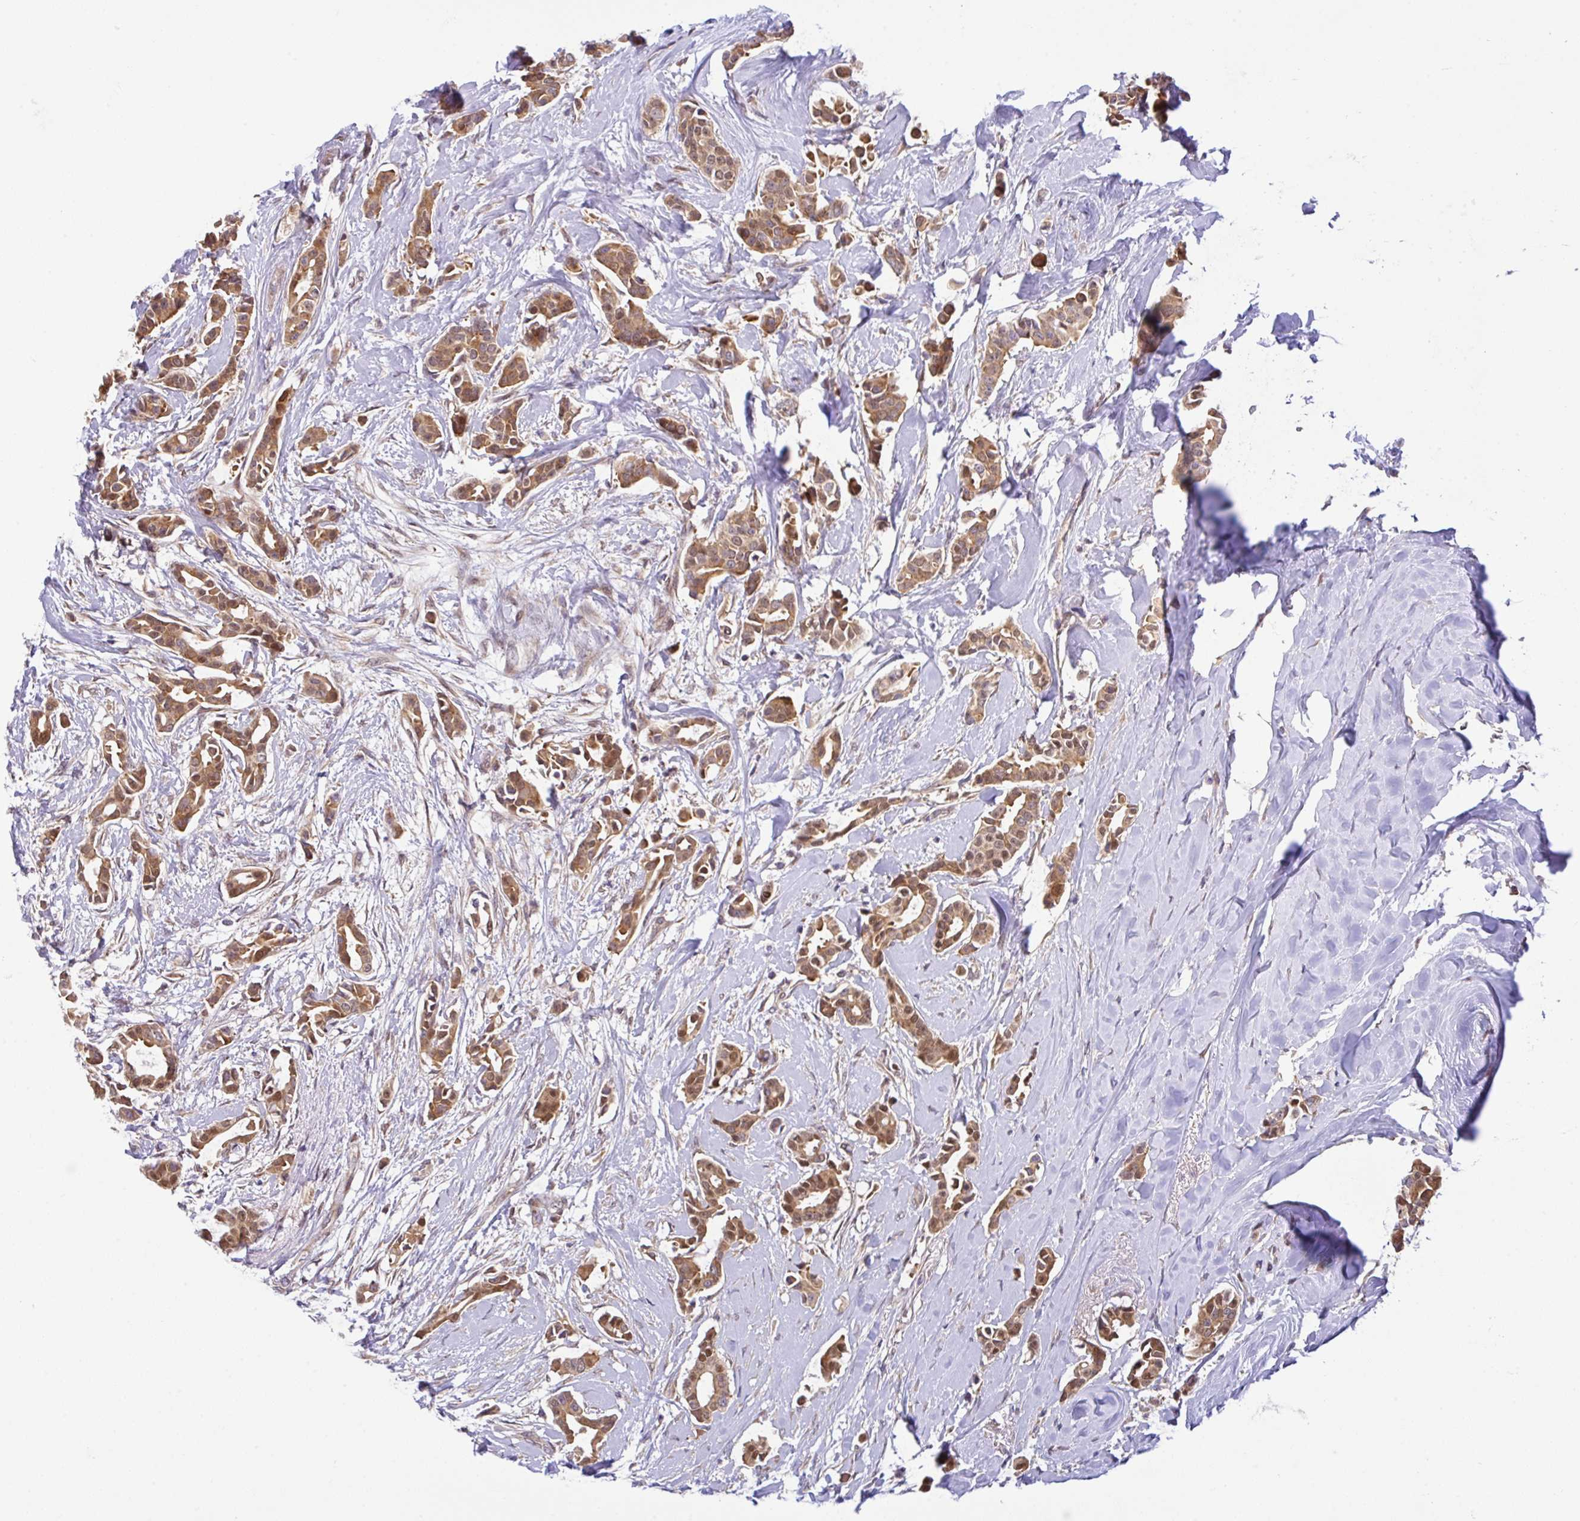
{"staining": {"intensity": "moderate", "quantity": ">75%", "location": "cytoplasmic/membranous,nuclear"}, "tissue": "breast cancer", "cell_type": "Tumor cells", "image_type": "cancer", "snomed": [{"axis": "morphology", "description": "Duct carcinoma"}, {"axis": "topography", "description": "Breast"}], "caption": "Immunohistochemistry (IHC) of human breast cancer (infiltrating ductal carcinoma) exhibits medium levels of moderate cytoplasmic/membranous and nuclear expression in about >75% of tumor cells. The staining is performed using DAB brown chromogen to label protein expression. The nuclei are counter-stained blue using hematoxylin.", "gene": "UBE4A", "patient": {"sex": "female", "age": 64}}